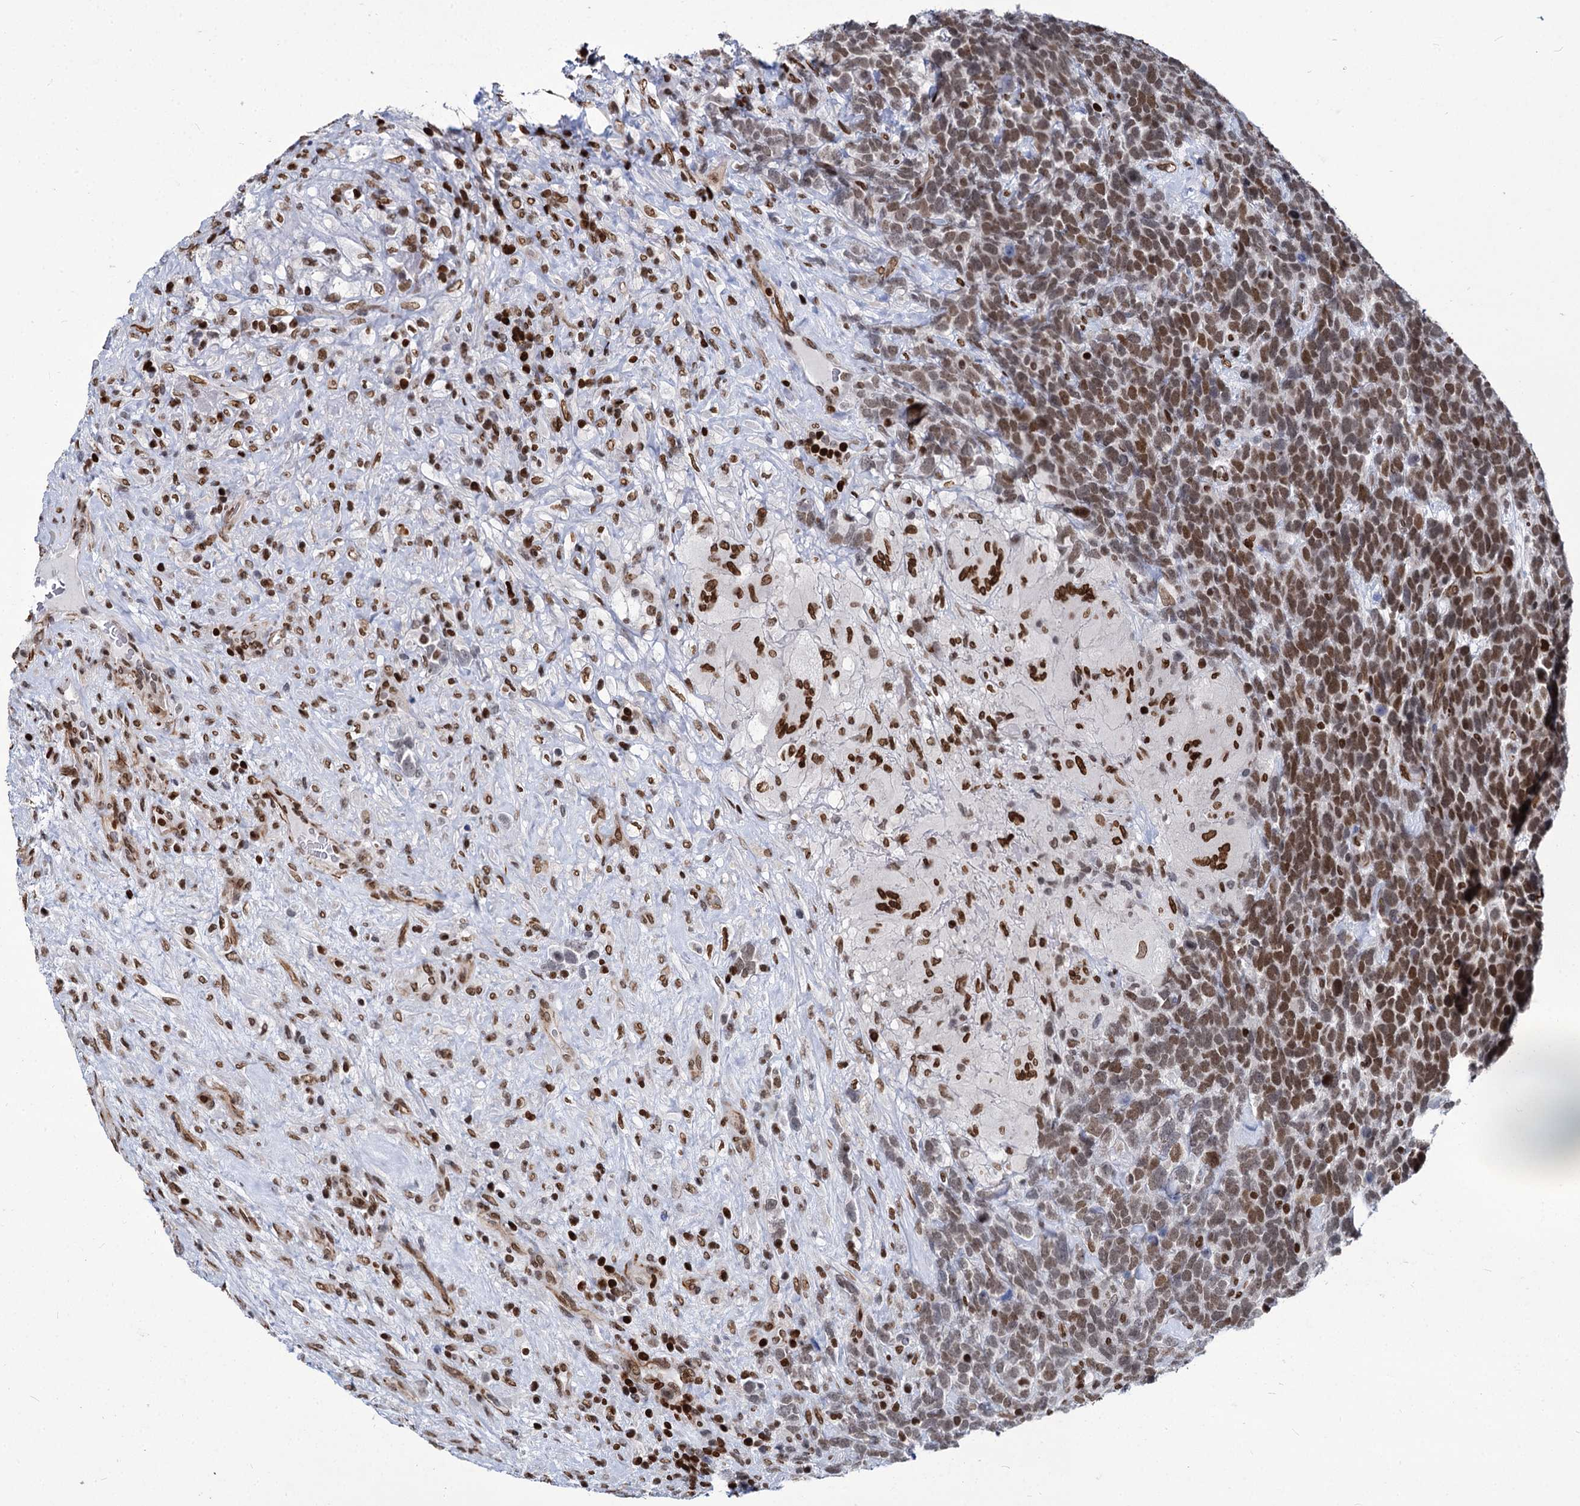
{"staining": {"intensity": "moderate", "quantity": ">75%", "location": "nuclear"}, "tissue": "urothelial cancer", "cell_type": "Tumor cells", "image_type": "cancer", "snomed": [{"axis": "morphology", "description": "Urothelial carcinoma, High grade"}, {"axis": "topography", "description": "Urinary bladder"}], "caption": "Urothelial carcinoma (high-grade) stained with IHC shows moderate nuclear positivity in approximately >75% of tumor cells.", "gene": "MECP2", "patient": {"sex": "female", "age": 82}}